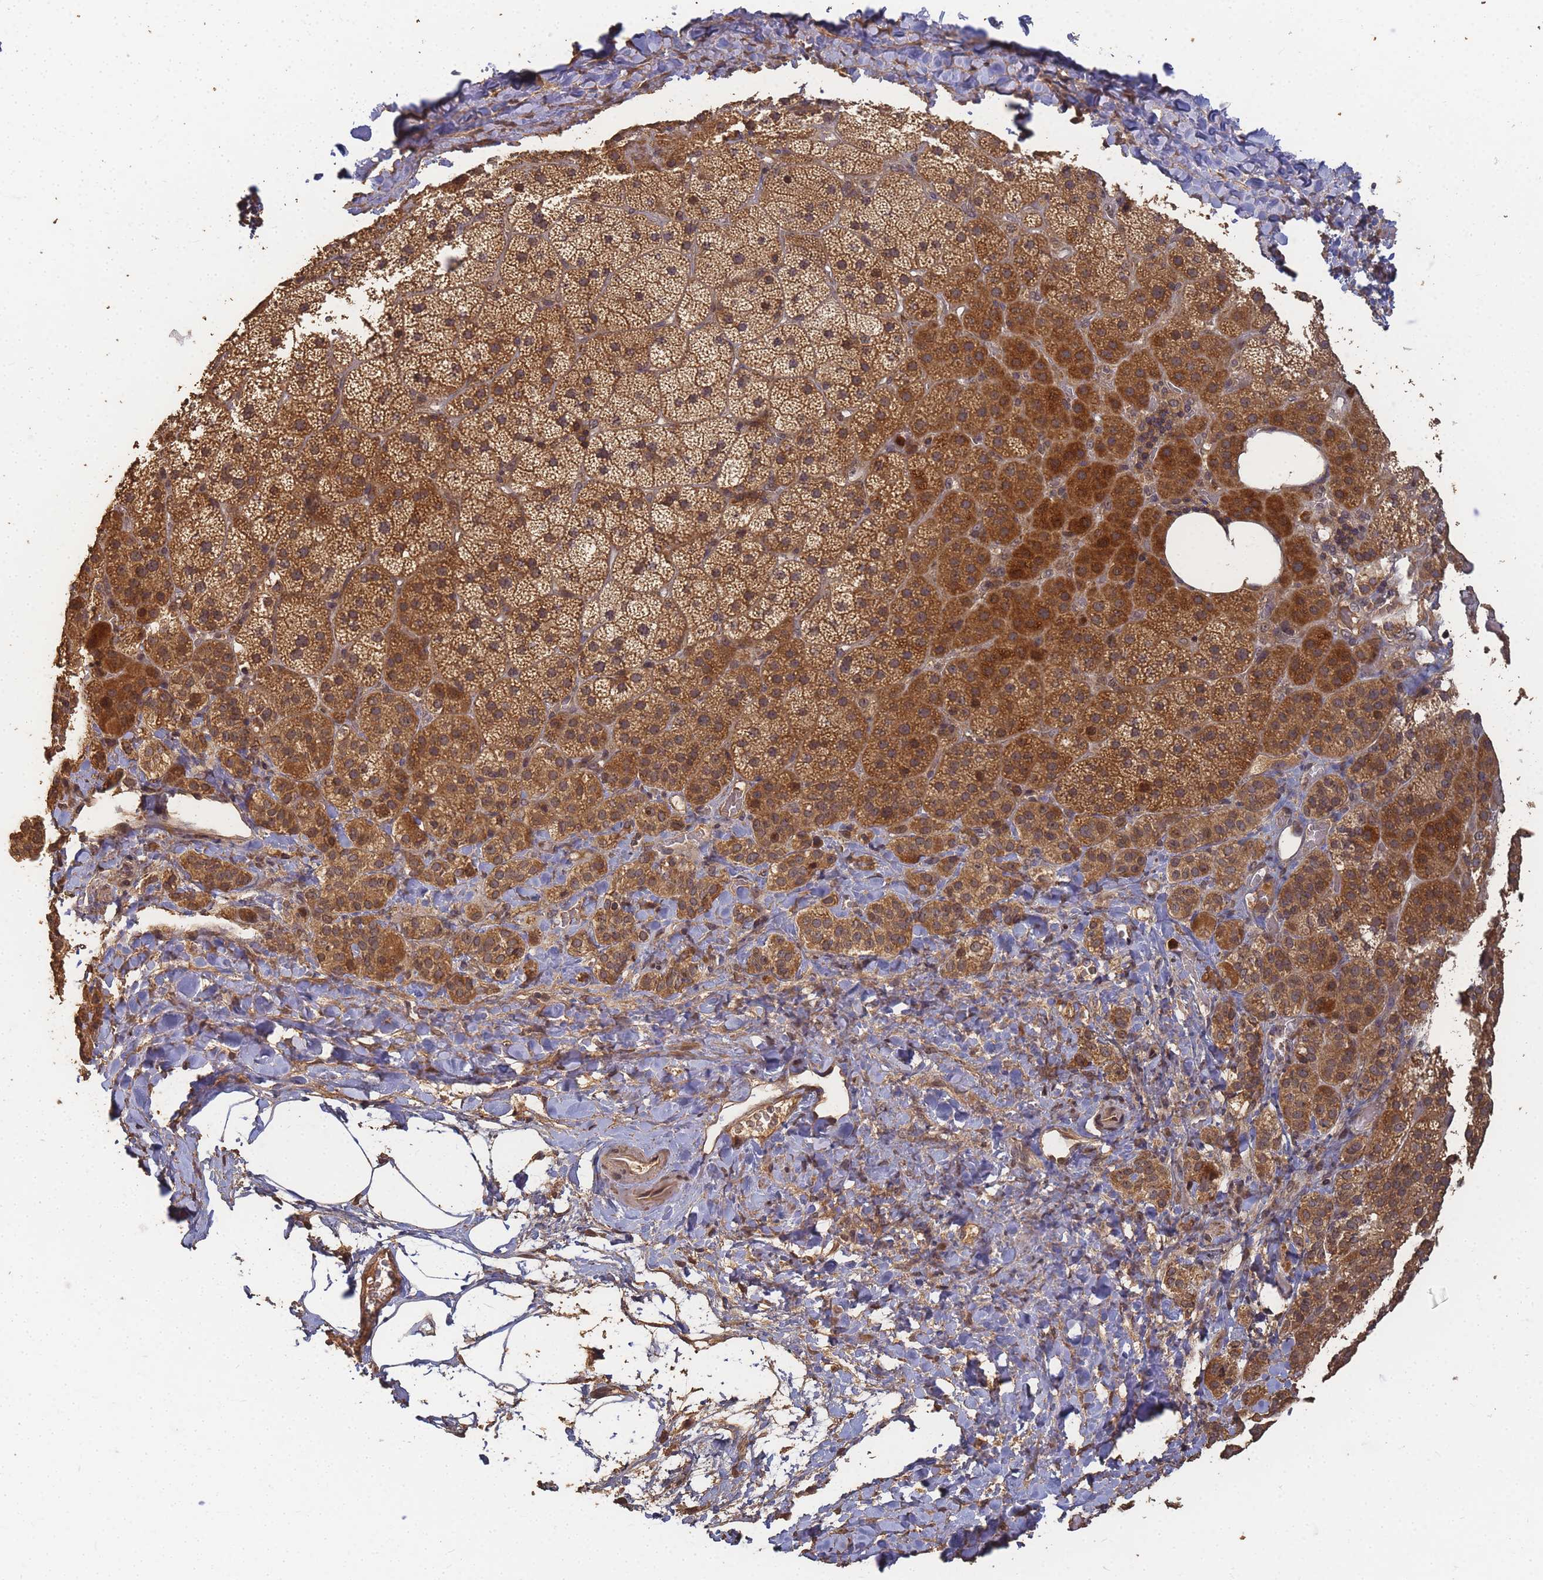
{"staining": {"intensity": "moderate", "quantity": ">75%", "location": "cytoplasmic/membranous"}, "tissue": "adrenal gland", "cell_type": "Glandular cells", "image_type": "normal", "snomed": [{"axis": "morphology", "description": "Normal tissue, NOS"}, {"axis": "topography", "description": "Adrenal gland"}], "caption": "This photomicrograph exhibits IHC staining of normal human adrenal gland, with medium moderate cytoplasmic/membranous expression in approximately >75% of glandular cells.", "gene": "ALKBH1", "patient": {"sex": "male", "age": 57}}